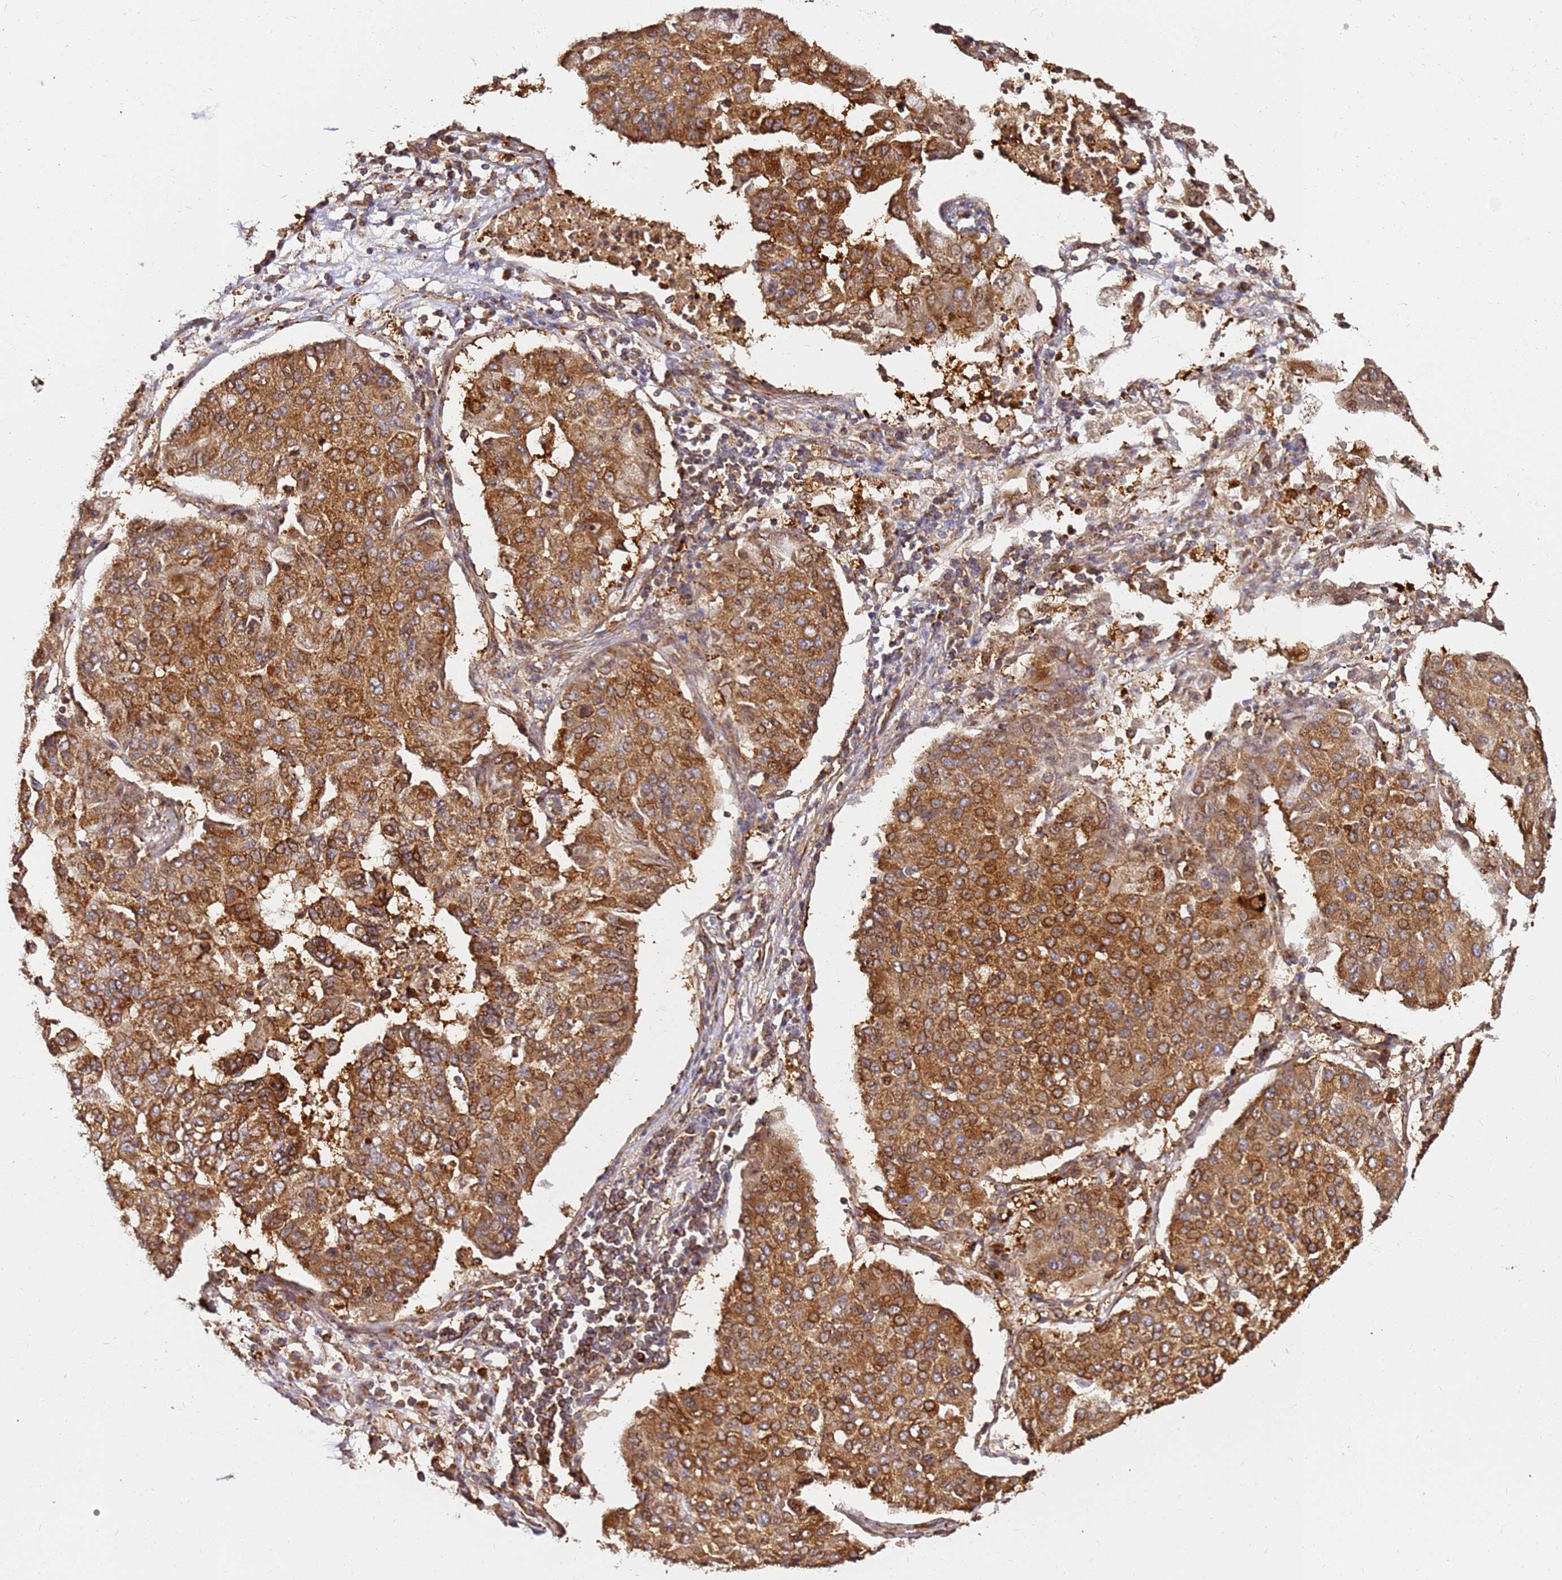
{"staining": {"intensity": "strong", "quantity": ">75%", "location": "cytoplasmic/membranous"}, "tissue": "lung cancer", "cell_type": "Tumor cells", "image_type": "cancer", "snomed": [{"axis": "morphology", "description": "Squamous cell carcinoma, NOS"}, {"axis": "topography", "description": "Lung"}], "caption": "A high-resolution photomicrograph shows IHC staining of lung squamous cell carcinoma, which displays strong cytoplasmic/membranous staining in approximately >75% of tumor cells.", "gene": "DVL3", "patient": {"sex": "male", "age": 74}}